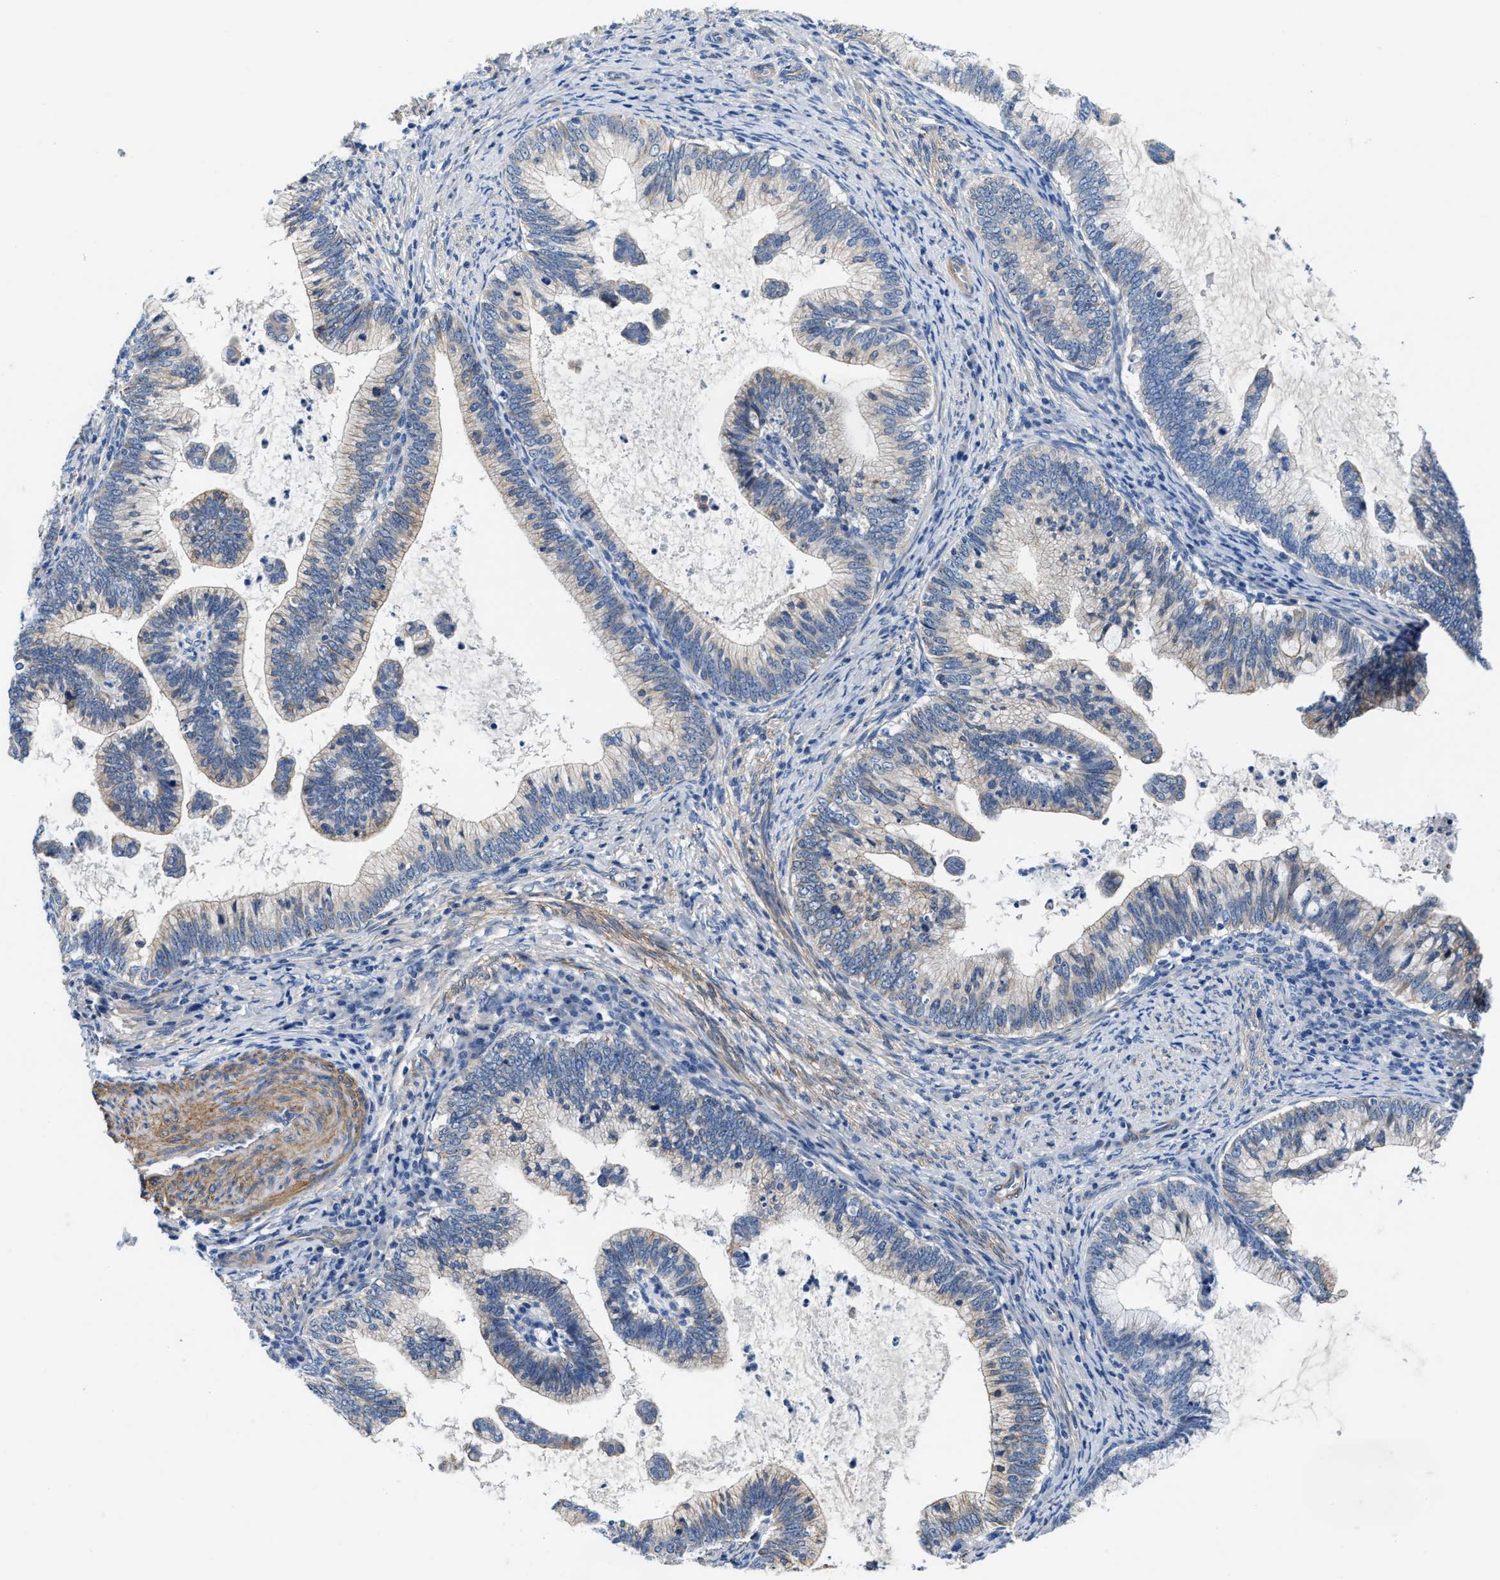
{"staining": {"intensity": "weak", "quantity": "<25%", "location": "cytoplasmic/membranous"}, "tissue": "cervical cancer", "cell_type": "Tumor cells", "image_type": "cancer", "snomed": [{"axis": "morphology", "description": "Adenocarcinoma, NOS"}, {"axis": "topography", "description": "Cervix"}], "caption": "IHC histopathology image of human adenocarcinoma (cervical) stained for a protein (brown), which displays no positivity in tumor cells.", "gene": "PARG", "patient": {"sex": "female", "age": 36}}